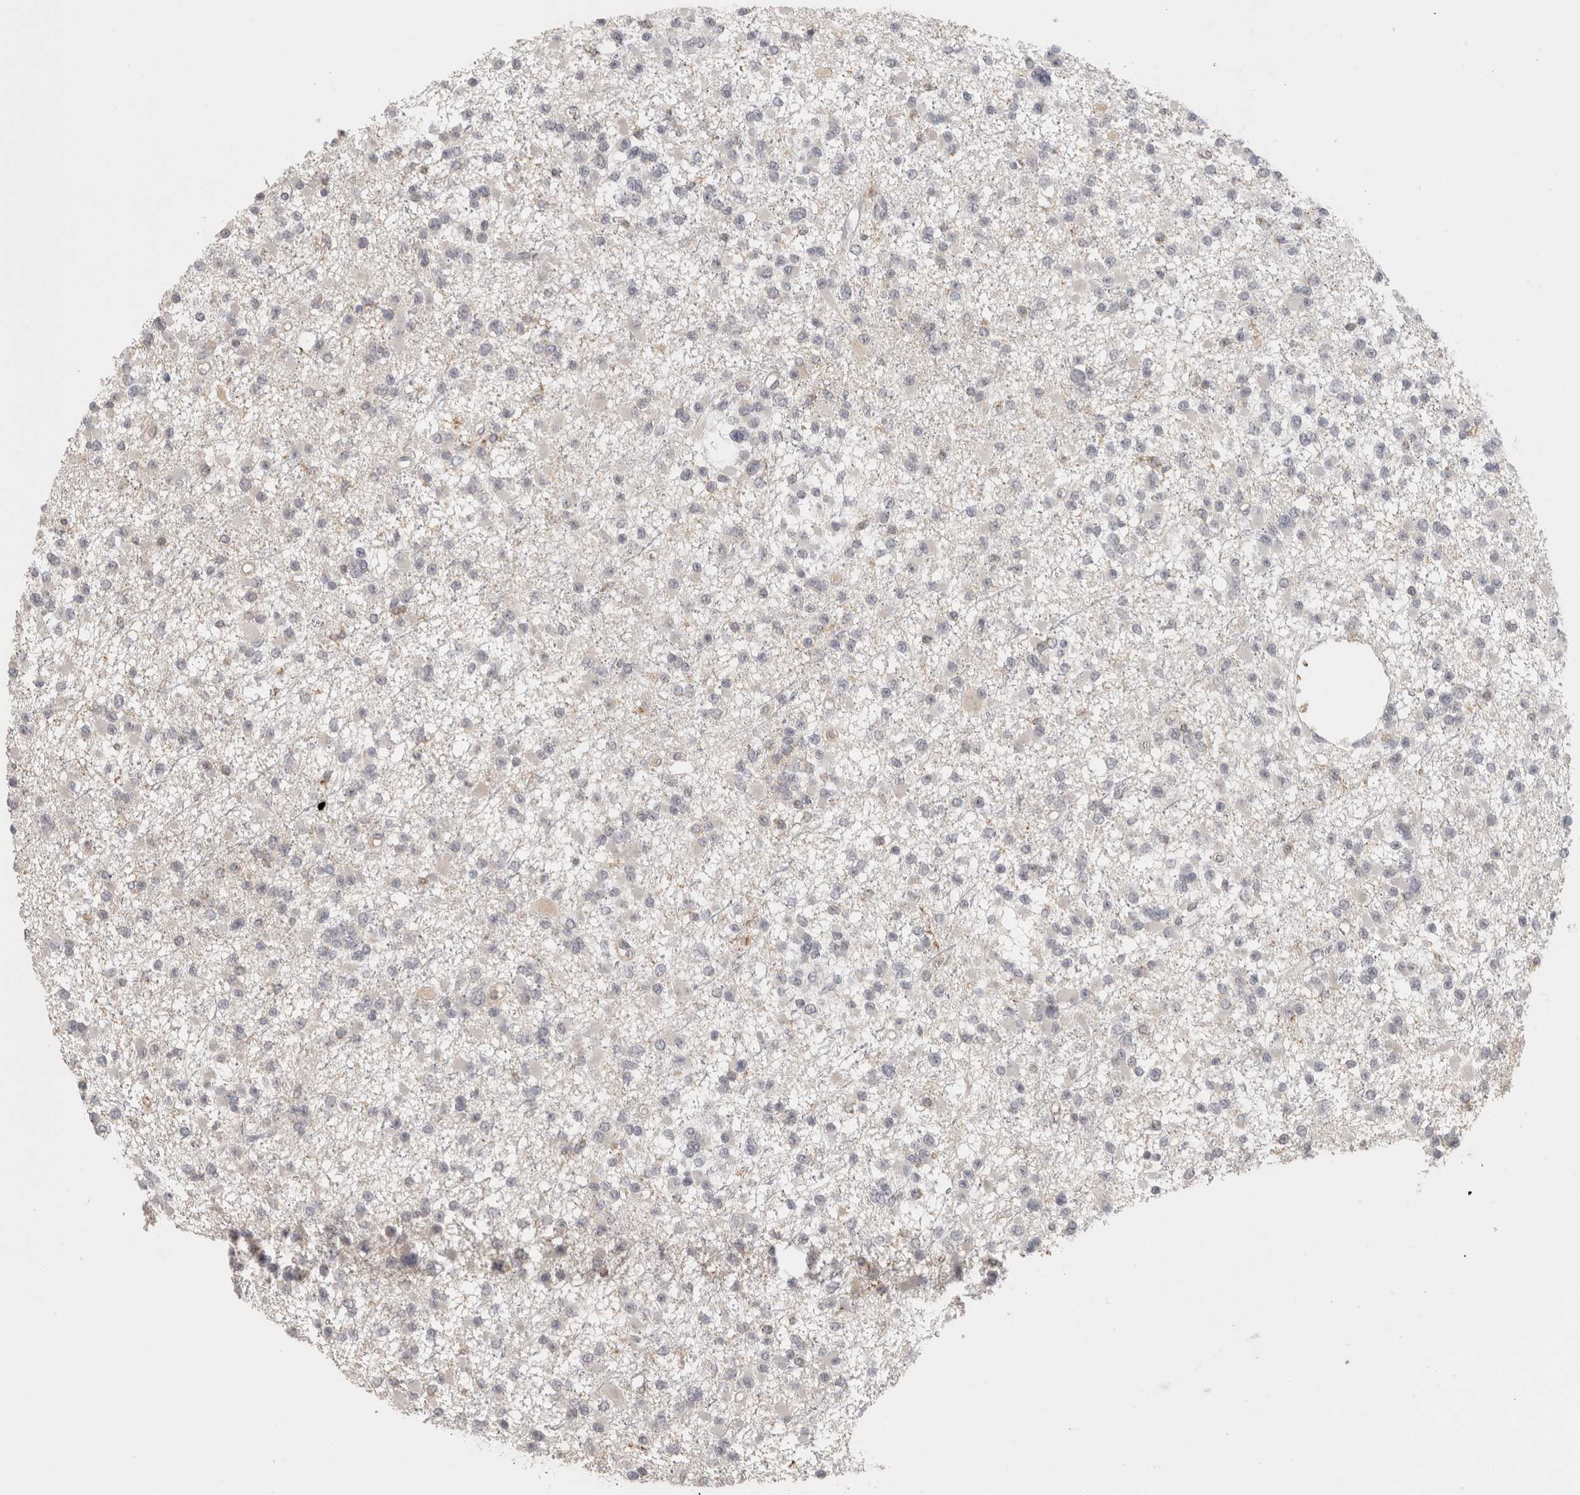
{"staining": {"intensity": "negative", "quantity": "none", "location": "none"}, "tissue": "glioma", "cell_type": "Tumor cells", "image_type": "cancer", "snomed": [{"axis": "morphology", "description": "Glioma, malignant, Low grade"}, {"axis": "topography", "description": "Brain"}], "caption": "IHC photomicrograph of human glioma stained for a protein (brown), which demonstrates no expression in tumor cells.", "gene": "HAVCR2", "patient": {"sex": "female", "age": 22}}